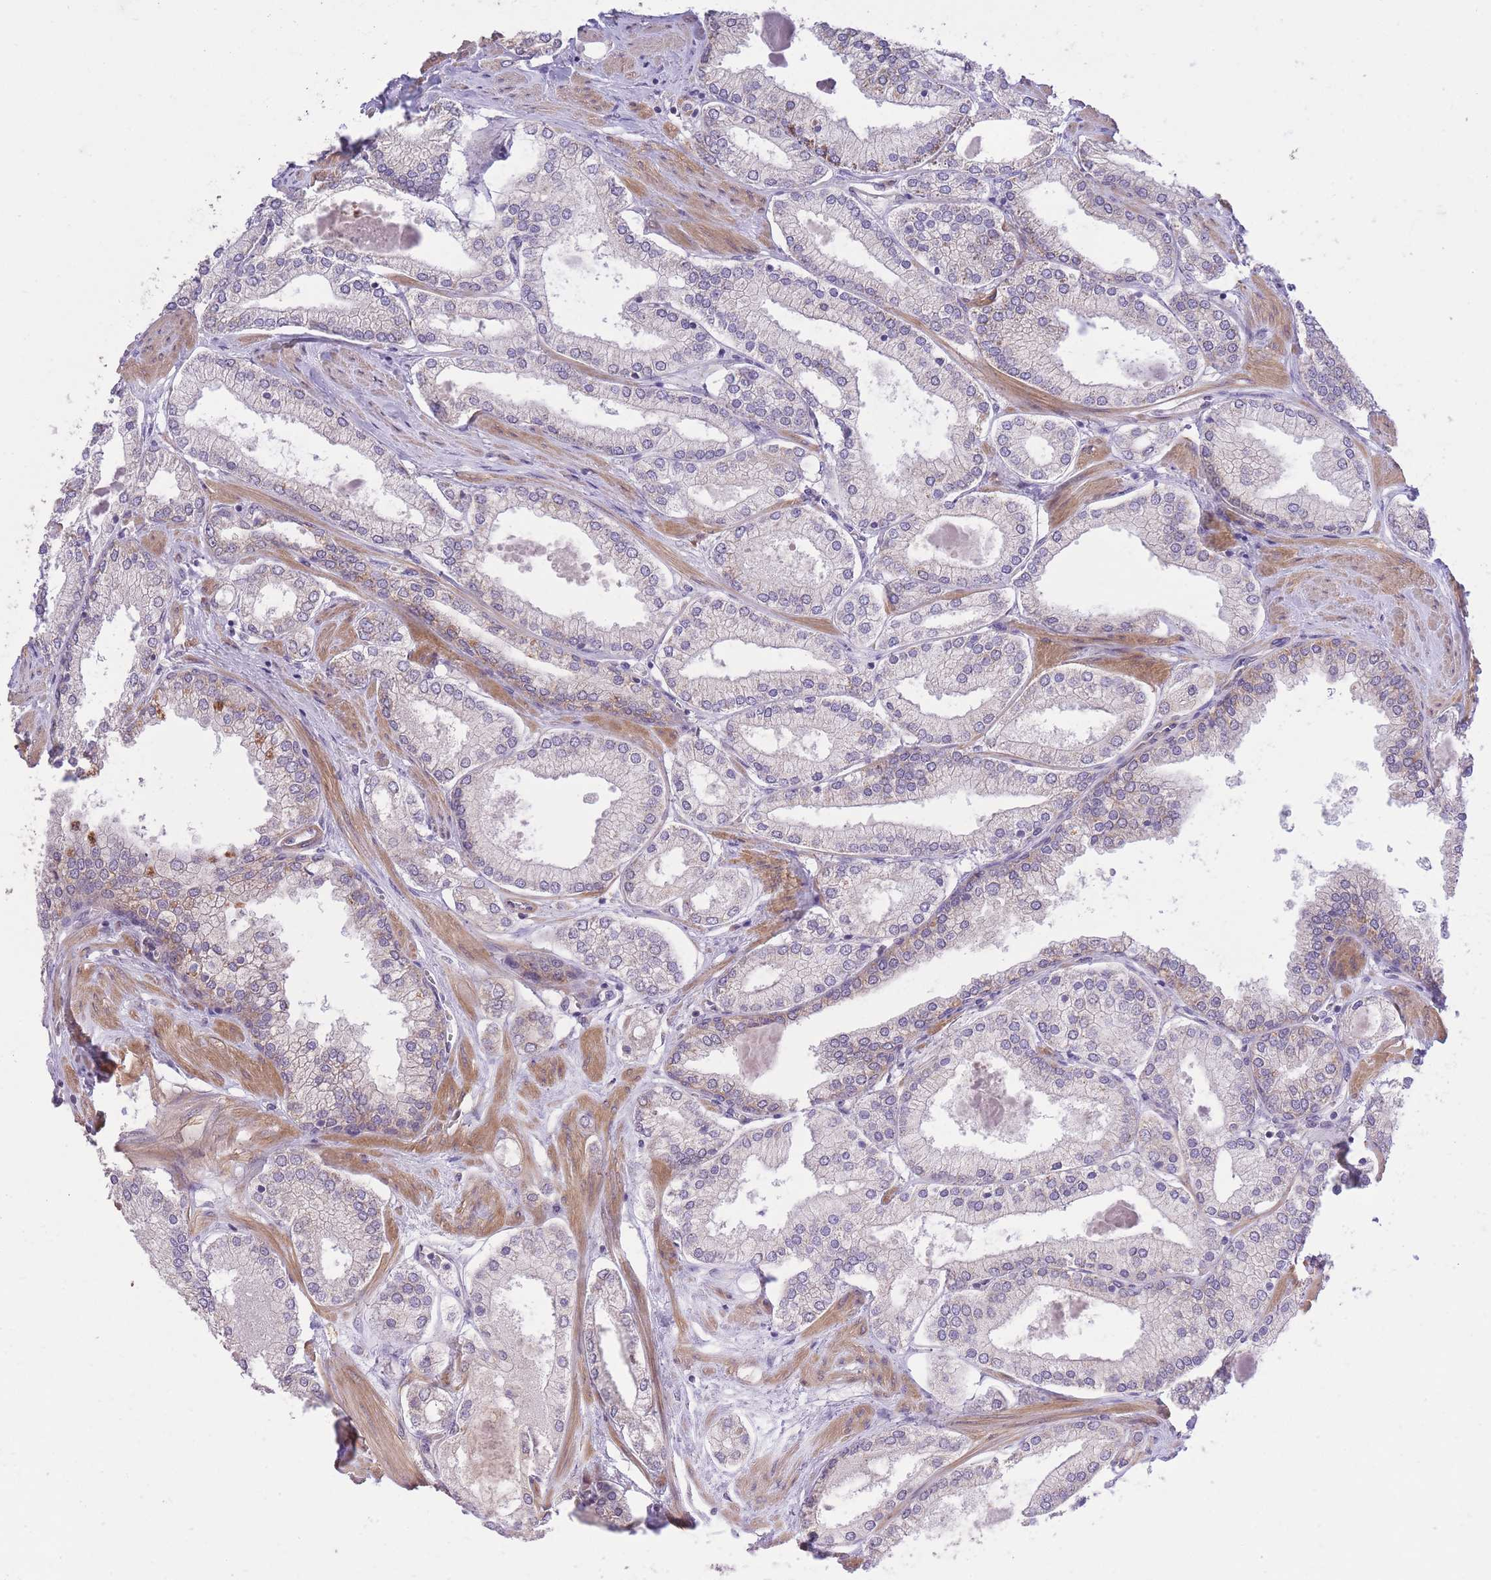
{"staining": {"intensity": "weak", "quantity": "<25%", "location": "cytoplasmic/membranous"}, "tissue": "prostate cancer", "cell_type": "Tumor cells", "image_type": "cancer", "snomed": [{"axis": "morphology", "description": "Adenocarcinoma, Low grade"}, {"axis": "topography", "description": "Prostate"}], "caption": "Tumor cells are negative for protein expression in human prostate cancer. The staining is performed using DAB (3,3'-diaminobenzidine) brown chromogen with nuclei counter-stained in using hematoxylin.", "gene": "ELOA2", "patient": {"sex": "male", "age": 42}}